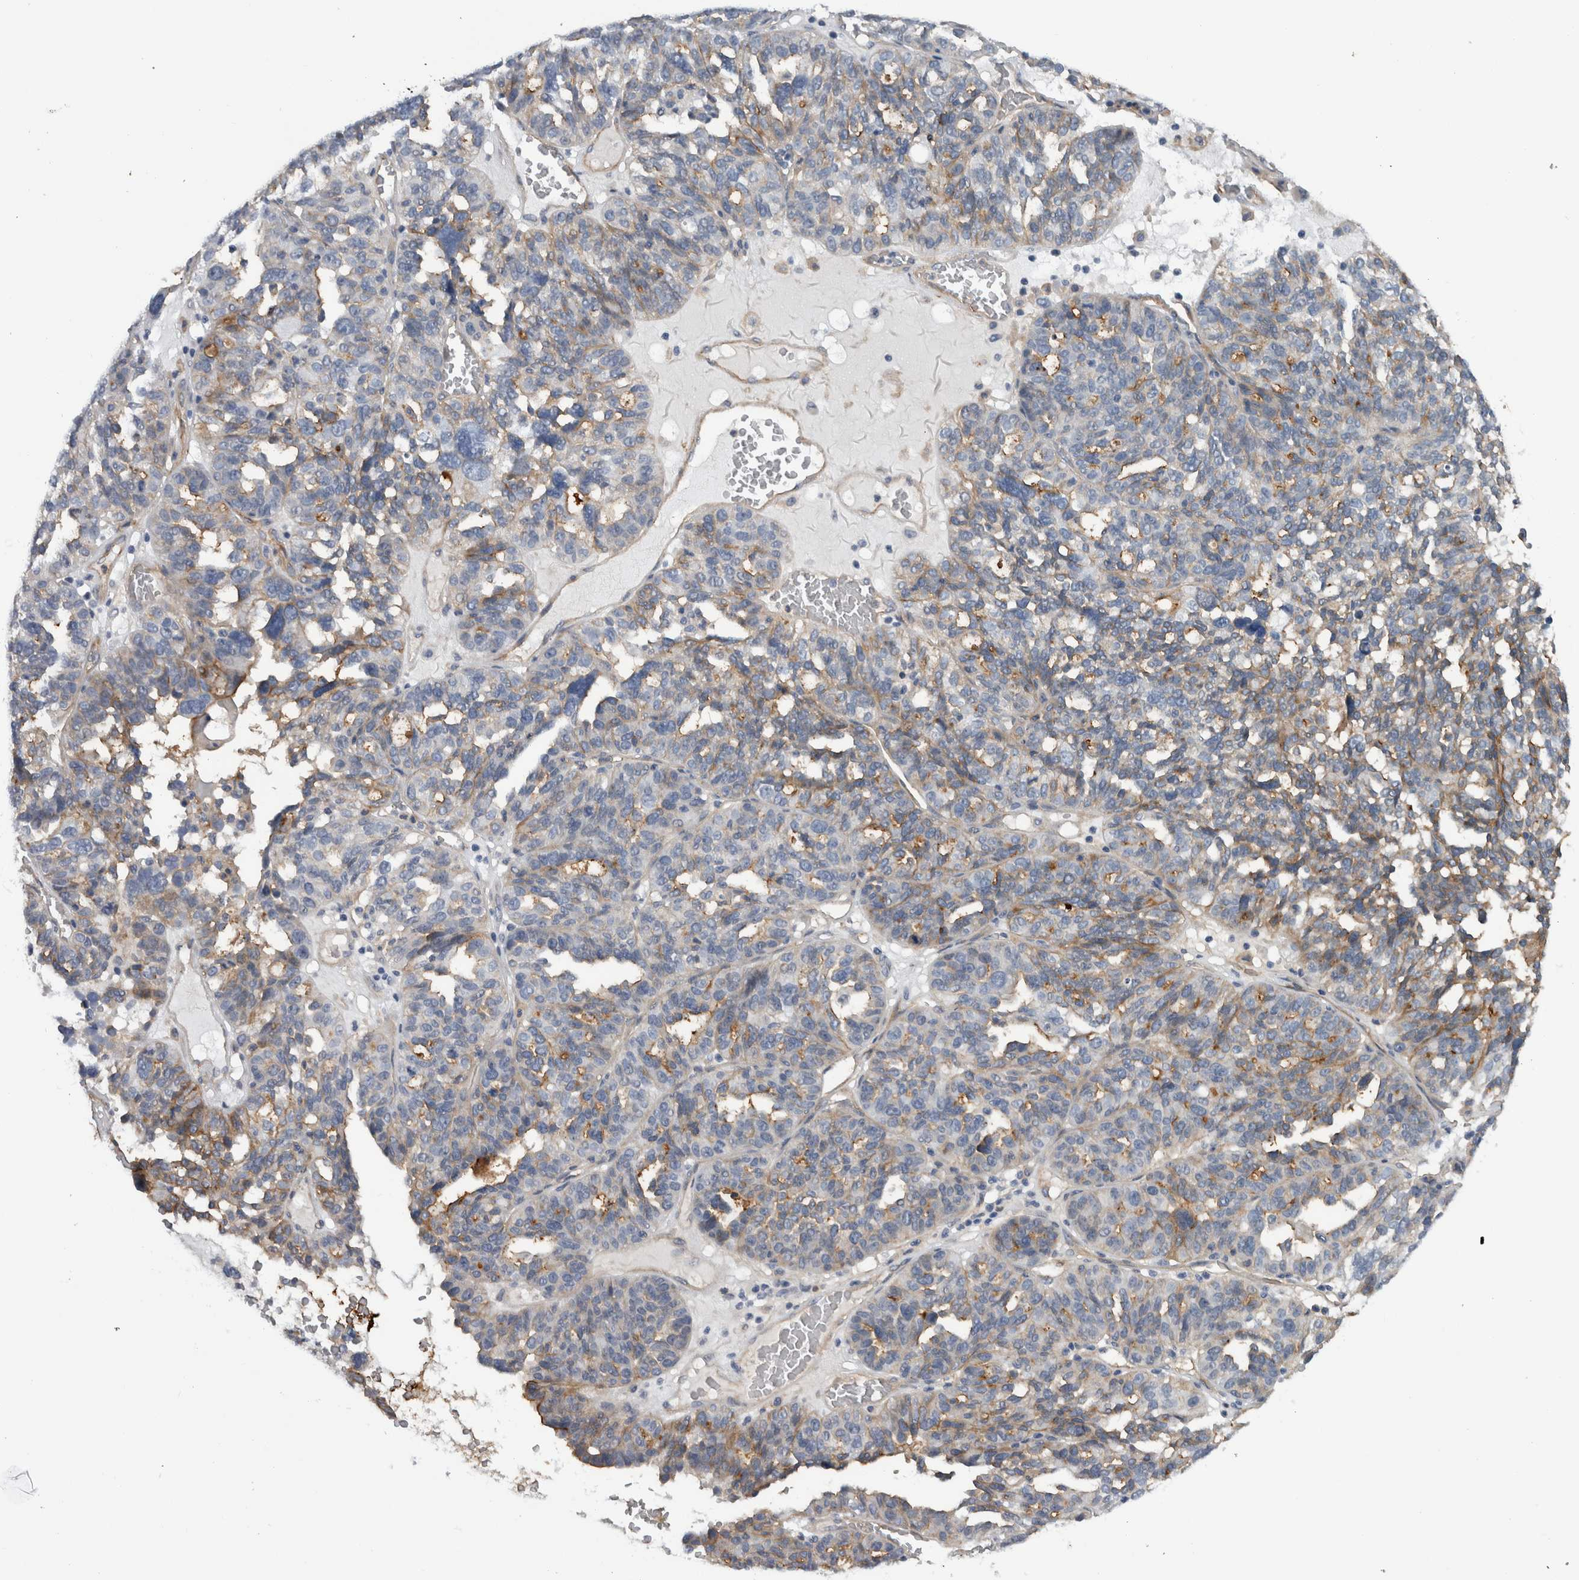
{"staining": {"intensity": "weak", "quantity": "25%-75%", "location": "cytoplasmic/membranous"}, "tissue": "ovarian cancer", "cell_type": "Tumor cells", "image_type": "cancer", "snomed": [{"axis": "morphology", "description": "Cystadenocarcinoma, serous, NOS"}, {"axis": "topography", "description": "Ovary"}], "caption": "A low amount of weak cytoplasmic/membranous positivity is seen in about 25%-75% of tumor cells in serous cystadenocarcinoma (ovarian) tissue. (Stains: DAB in brown, nuclei in blue, Microscopy: brightfield microscopy at high magnification).", "gene": "CD59", "patient": {"sex": "female", "age": 59}}